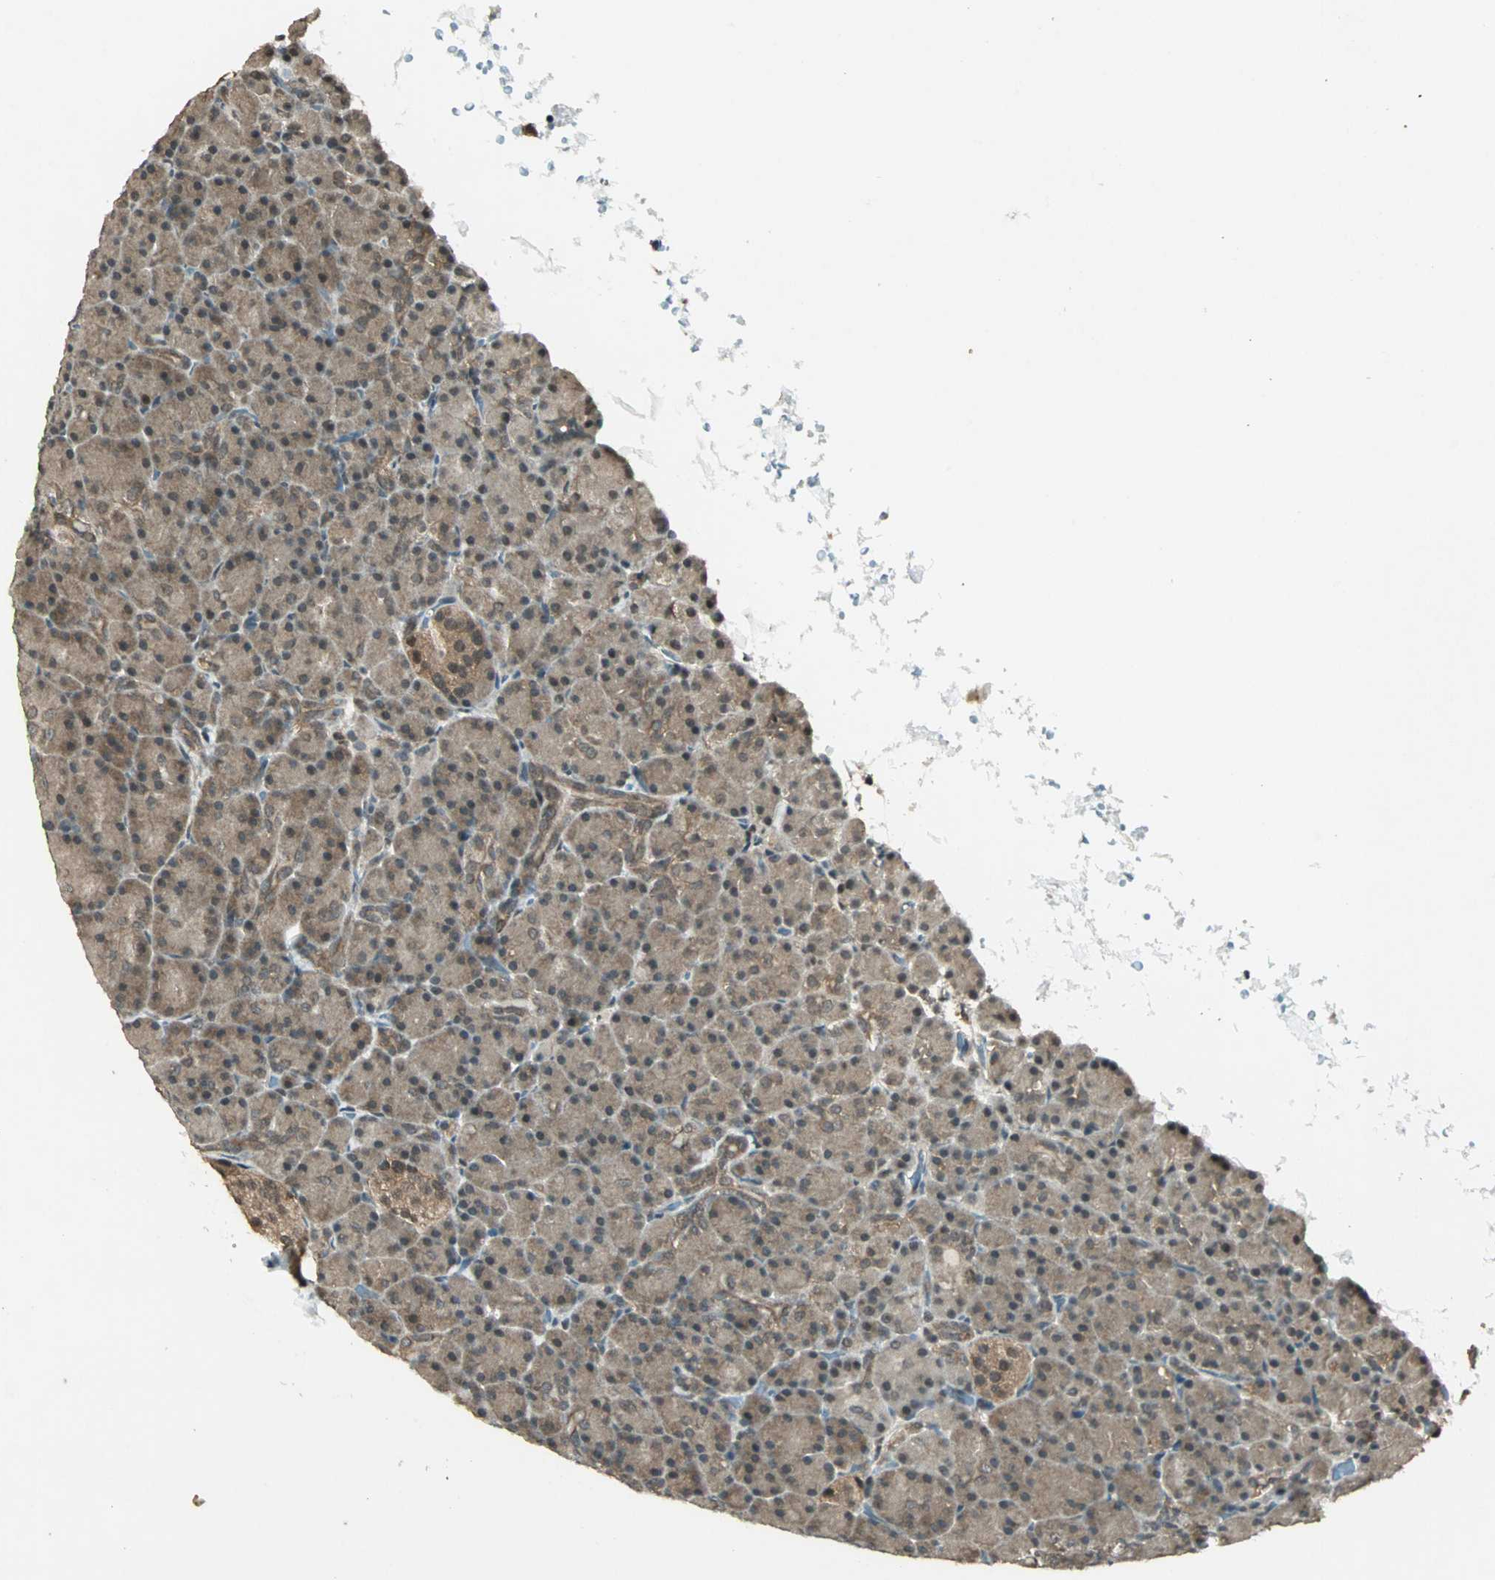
{"staining": {"intensity": "moderate", "quantity": ">75%", "location": "cytoplasmic/membranous,nuclear"}, "tissue": "pancreas", "cell_type": "Exocrine glandular cells", "image_type": "normal", "snomed": [{"axis": "morphology", "description": "Normal tissue, NOS"}, {"axis": "topography", "description": "Pancreas"}], "caption": "High-magnification brightfield microscopy of normal pancreas stained with DAB (brown) and counterstained with hematoxylin (blue). exocrine glandular cells exhibit moderate cytoplasmic/membranous,nuclear staining is identified in about>75% of cells.", "gene": "ZNF701", "patient": {"sex": "female", "age": 43}}